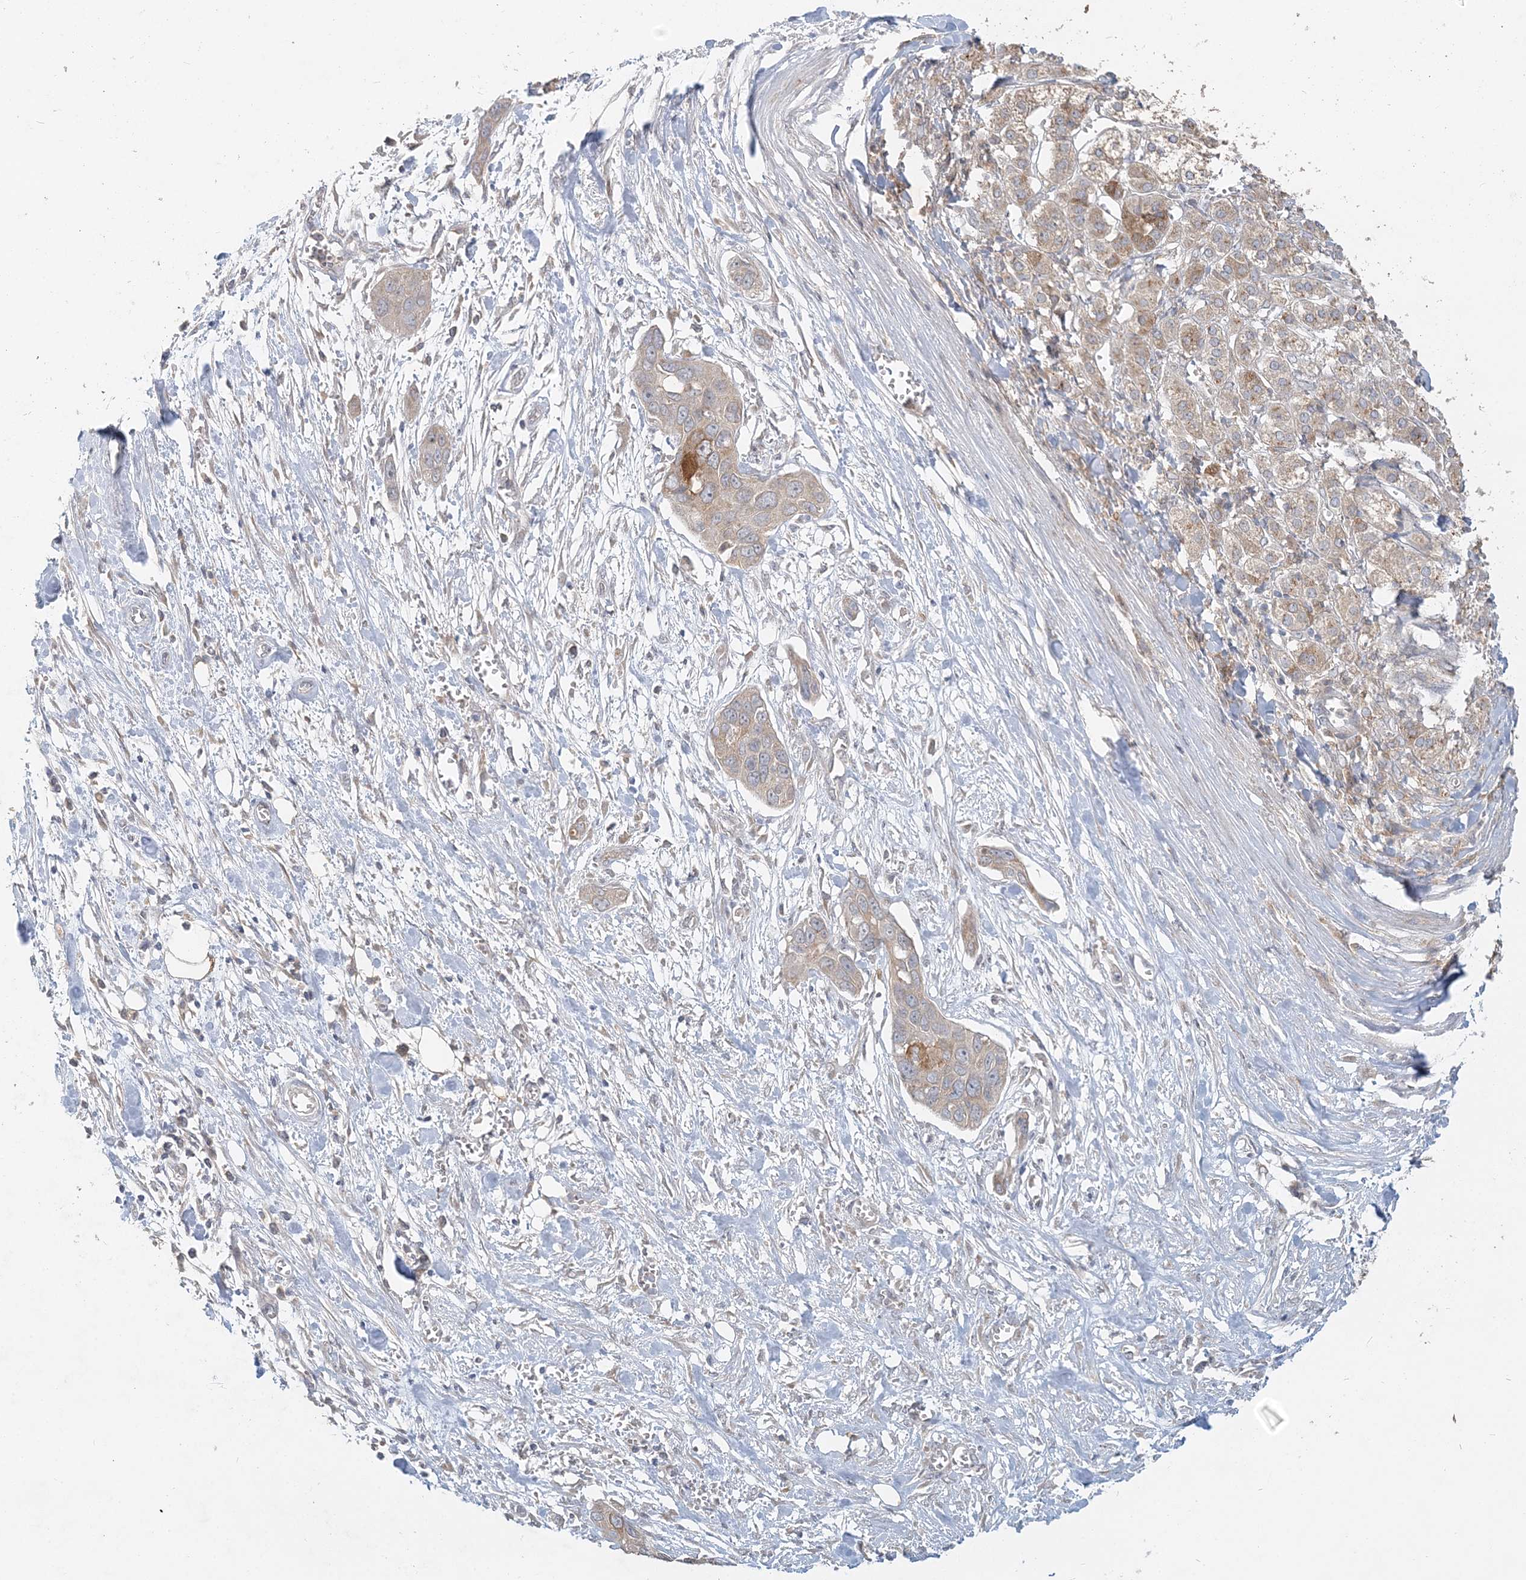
{"staining": {"intensity": "strong", "quantity": "<25%", "location": "cytoplasmic/membranous"}, "tissue": "pancreatic cancer", "cell_type": "Tumor cells", "image_type": "cancer", "snomed": [{"axis": "morphology", "description": "Adenocarcinoma, NOS"}, {"axis": "topography", "description": "Pancreas"}], "caption": "Human pancreatic cancer (adenocarcinoma) stained for a protein (brown) reveals strong cytoplasmic/membranous positive staining in about <25% of tumor cells.", "gene": "RAB14", "patient": {"sex": "female", "age": 60}}